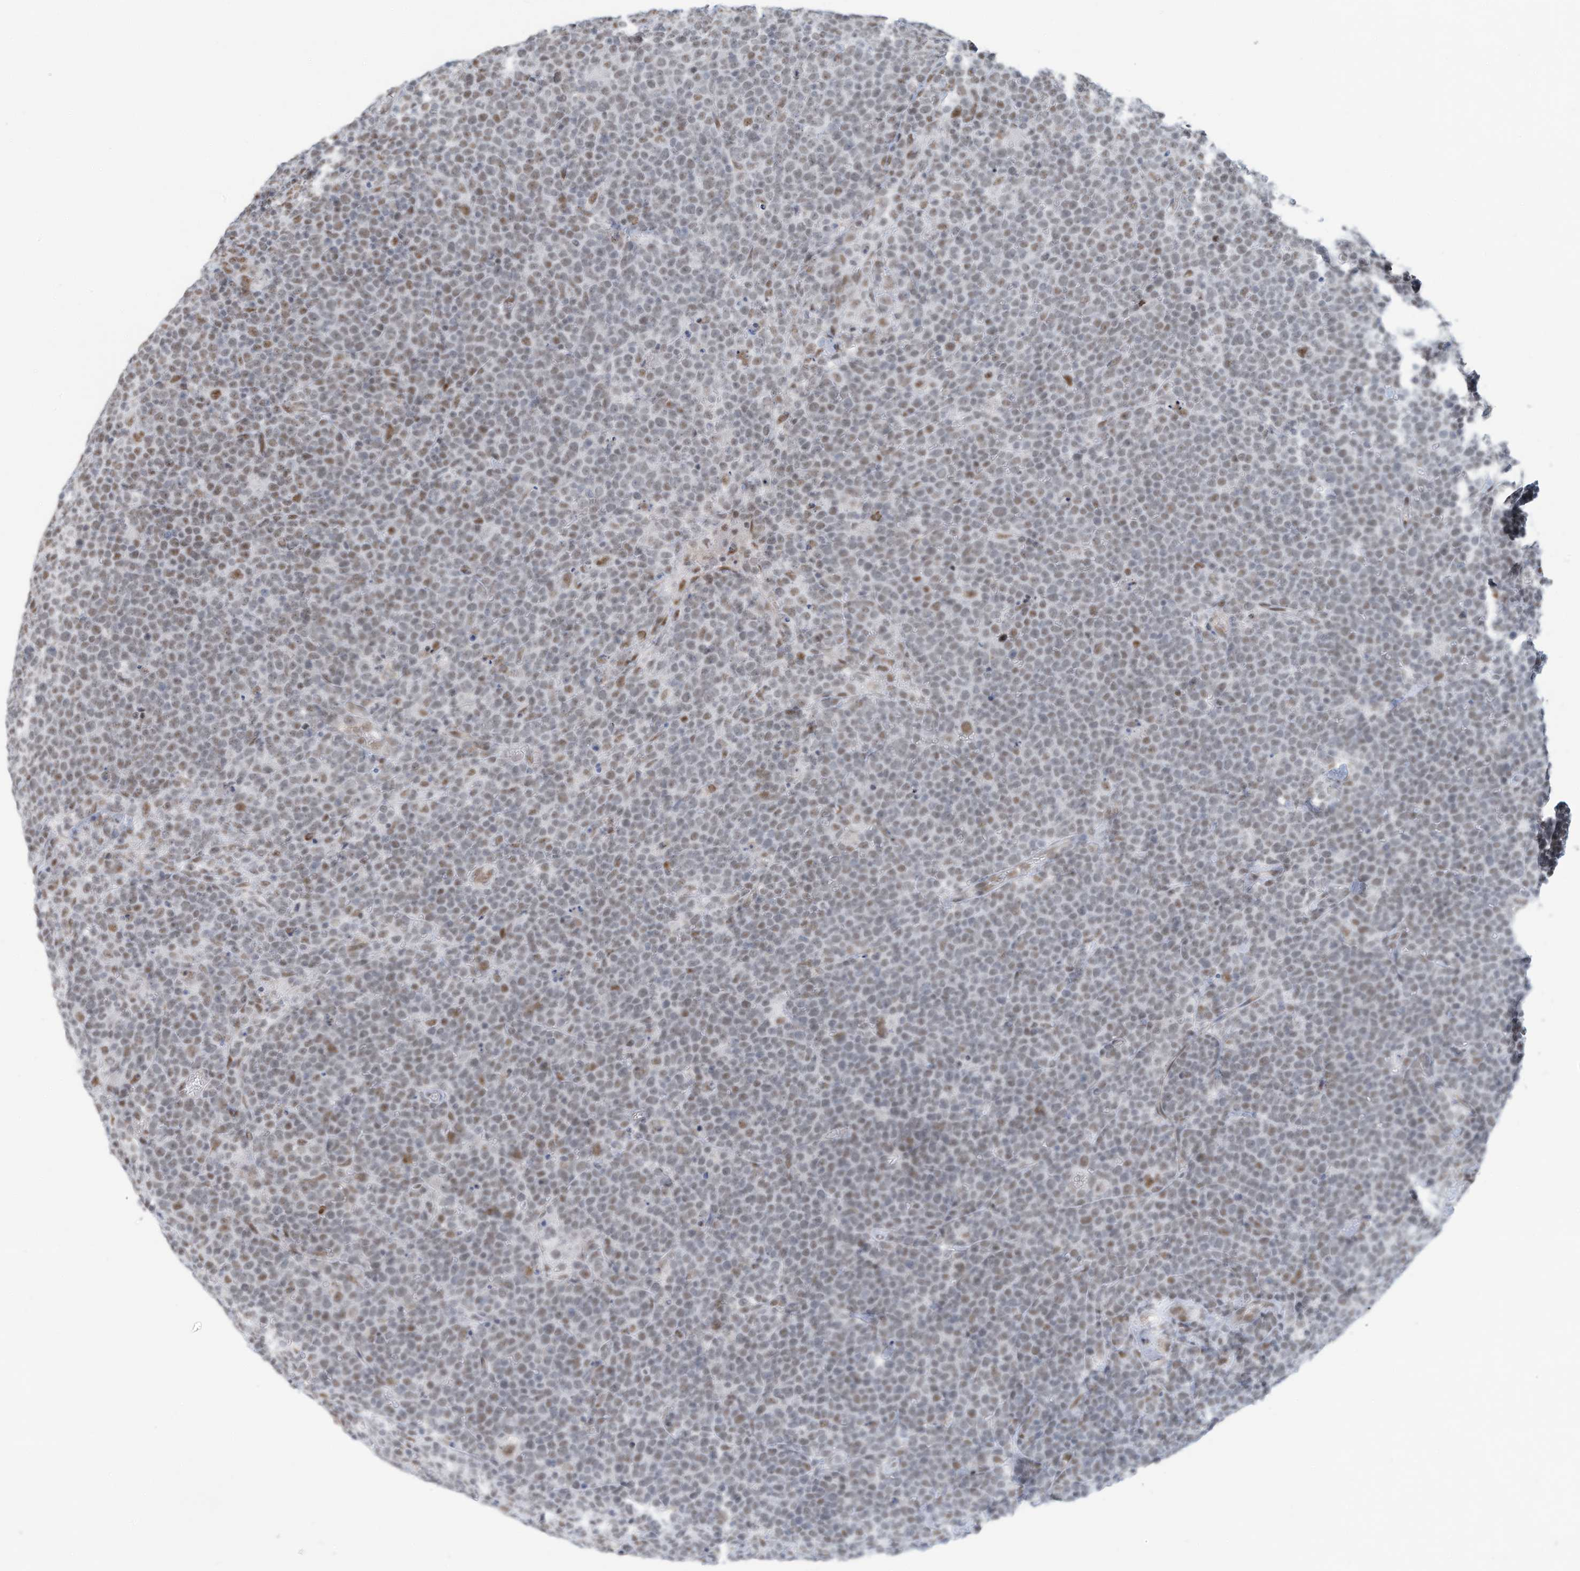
{"staining": {"intensity": "moderate", "quantity": "25%-75%", "location": "nuclear"}, "tissue": "lymphoma", "cell_type": "Tumor cells", "image_type": "cancer", "snomed": [{"axis": "morphology", "description": "Malignant lymphoma, non-Hodgkin's type, High grade"}, {"axis": "topography", "description": "Lymph node"}], "caption": "Malignant lymphoma, non-Hodgkin's type (high-grade) was stained to show a protein in brown. There is medium levels of moderate nuclear expression in approximately 25%-75% of tumor cells.", "gene": "SARNP", "patient": {"sex": "male", "age": 61}}